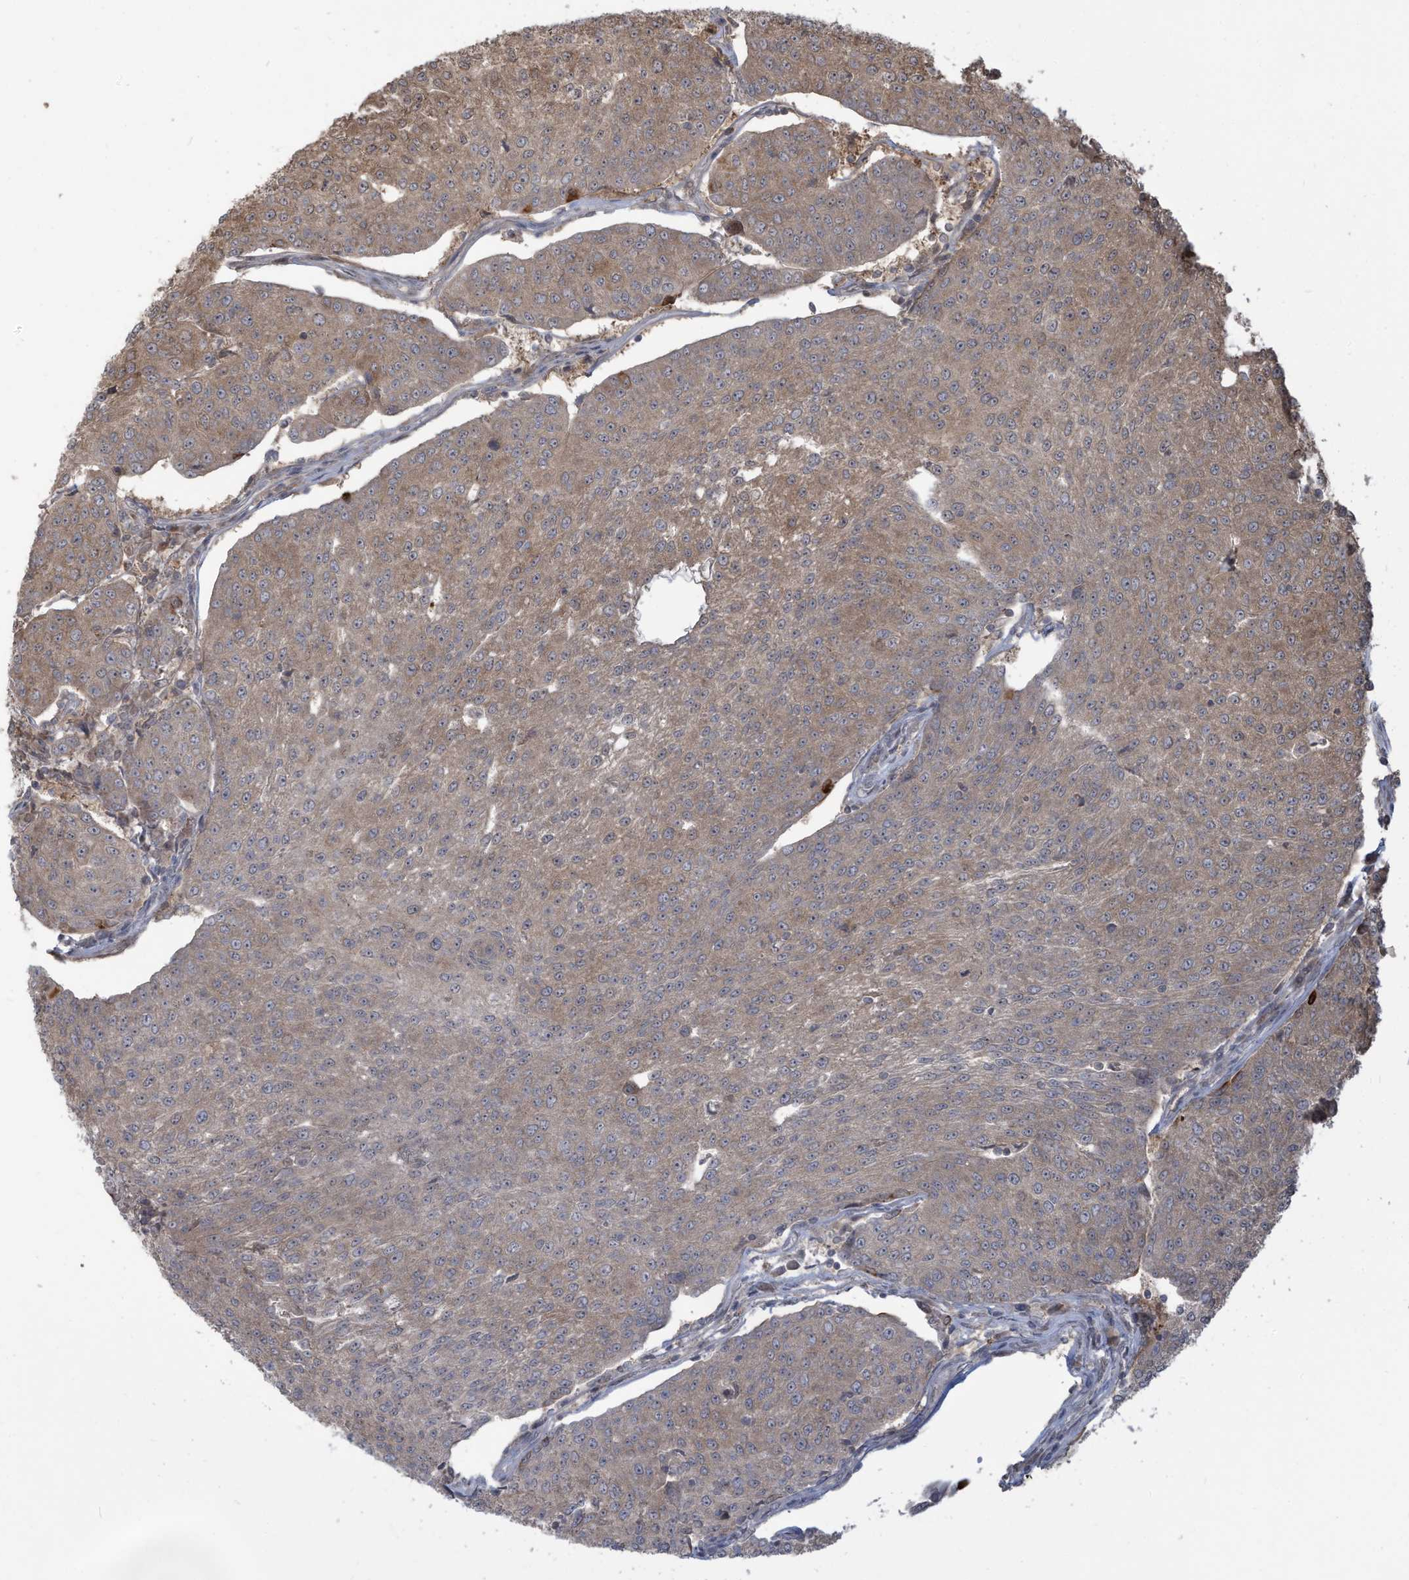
{"staining": {"intensity": "moderate", "quantity": "<25%", "location": "cytoplasmic/membranous"}, "tissue": "urothelial cancer", "cell_type": "Tumor cells", "image_type": "cancer", "snomed": [{"axis": "morphology", "description": "Urothelial carcinoma, High grade"}, {"axis": "topography", "description": "Urinary bladder"}], "caption": "Moderate cytoplasmic/membranous positivity is seen in about <25% of tumor cells in high-grade urothelial carcinoma.", "gene": "CARF", "patient": {"sex": "female", "age": 85}}